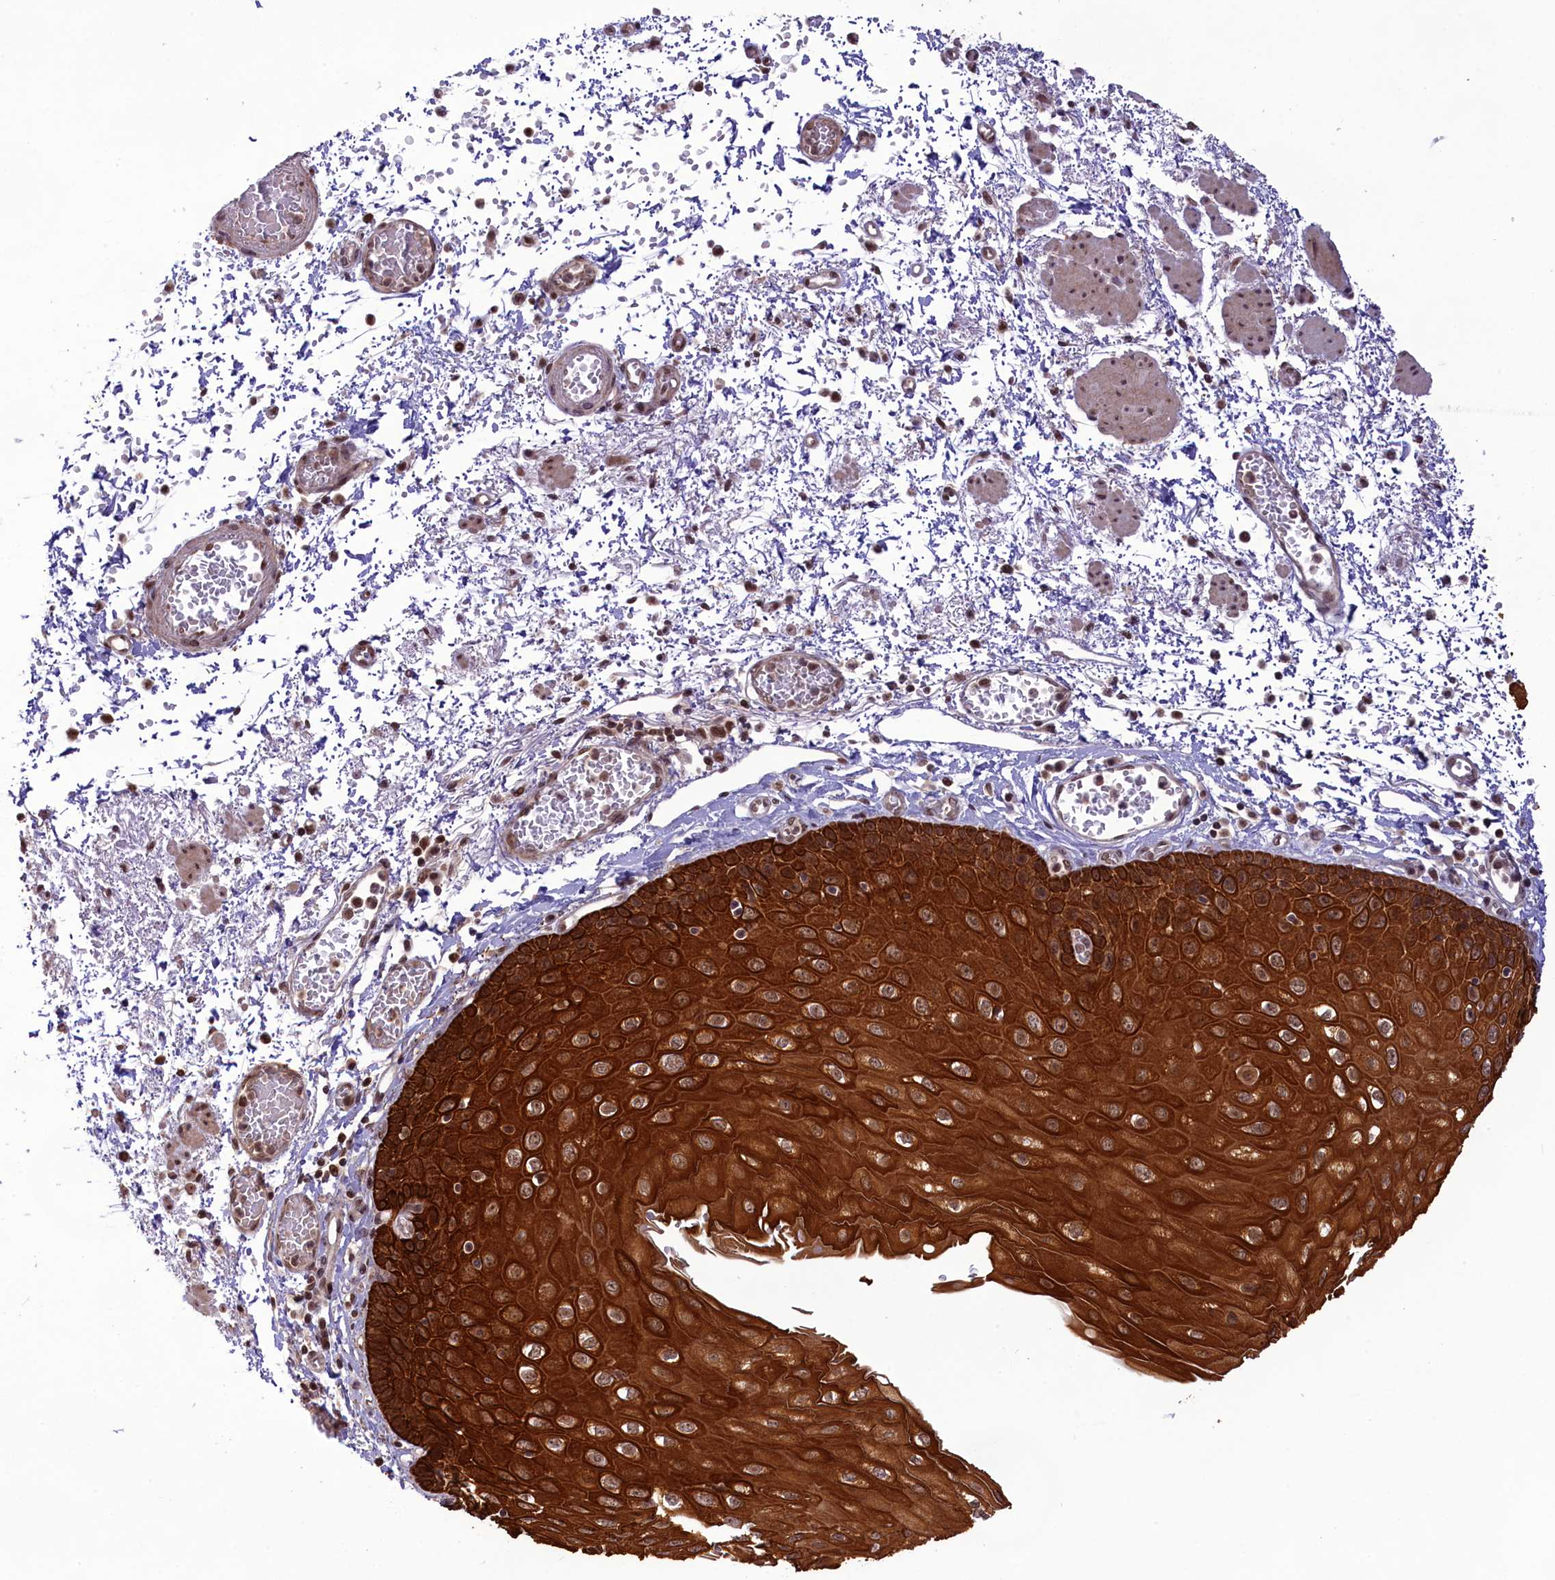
{"staining": {"intensity": "strong", "quantity": ">75%", "location": "cytoplasmic/membranous,nuclear"}, "tissue": "esophagus", "cell_type": "Squamous epithelial cells", "image_type": "normal", "snomed": [{"axis": "morphology", "description": "Normal tissue, NOS"}, {"axis": "topography", "description": "Esophagus"}], "caption": "Immunohistochemical staining of unremarkable human esophagus demonstrates high levels of strong cytoplasmic/membranous,nuclear positivity in approximately >75% of squamous epithelial cells. The staining was performed using DAB (3,3'-diaminobenzidine), with brown indicating positive protein expression. Nuclei are stained blue with hematoxylin.", "gene": "CARD8", "patient": {"sex": "male", "age": 81}}